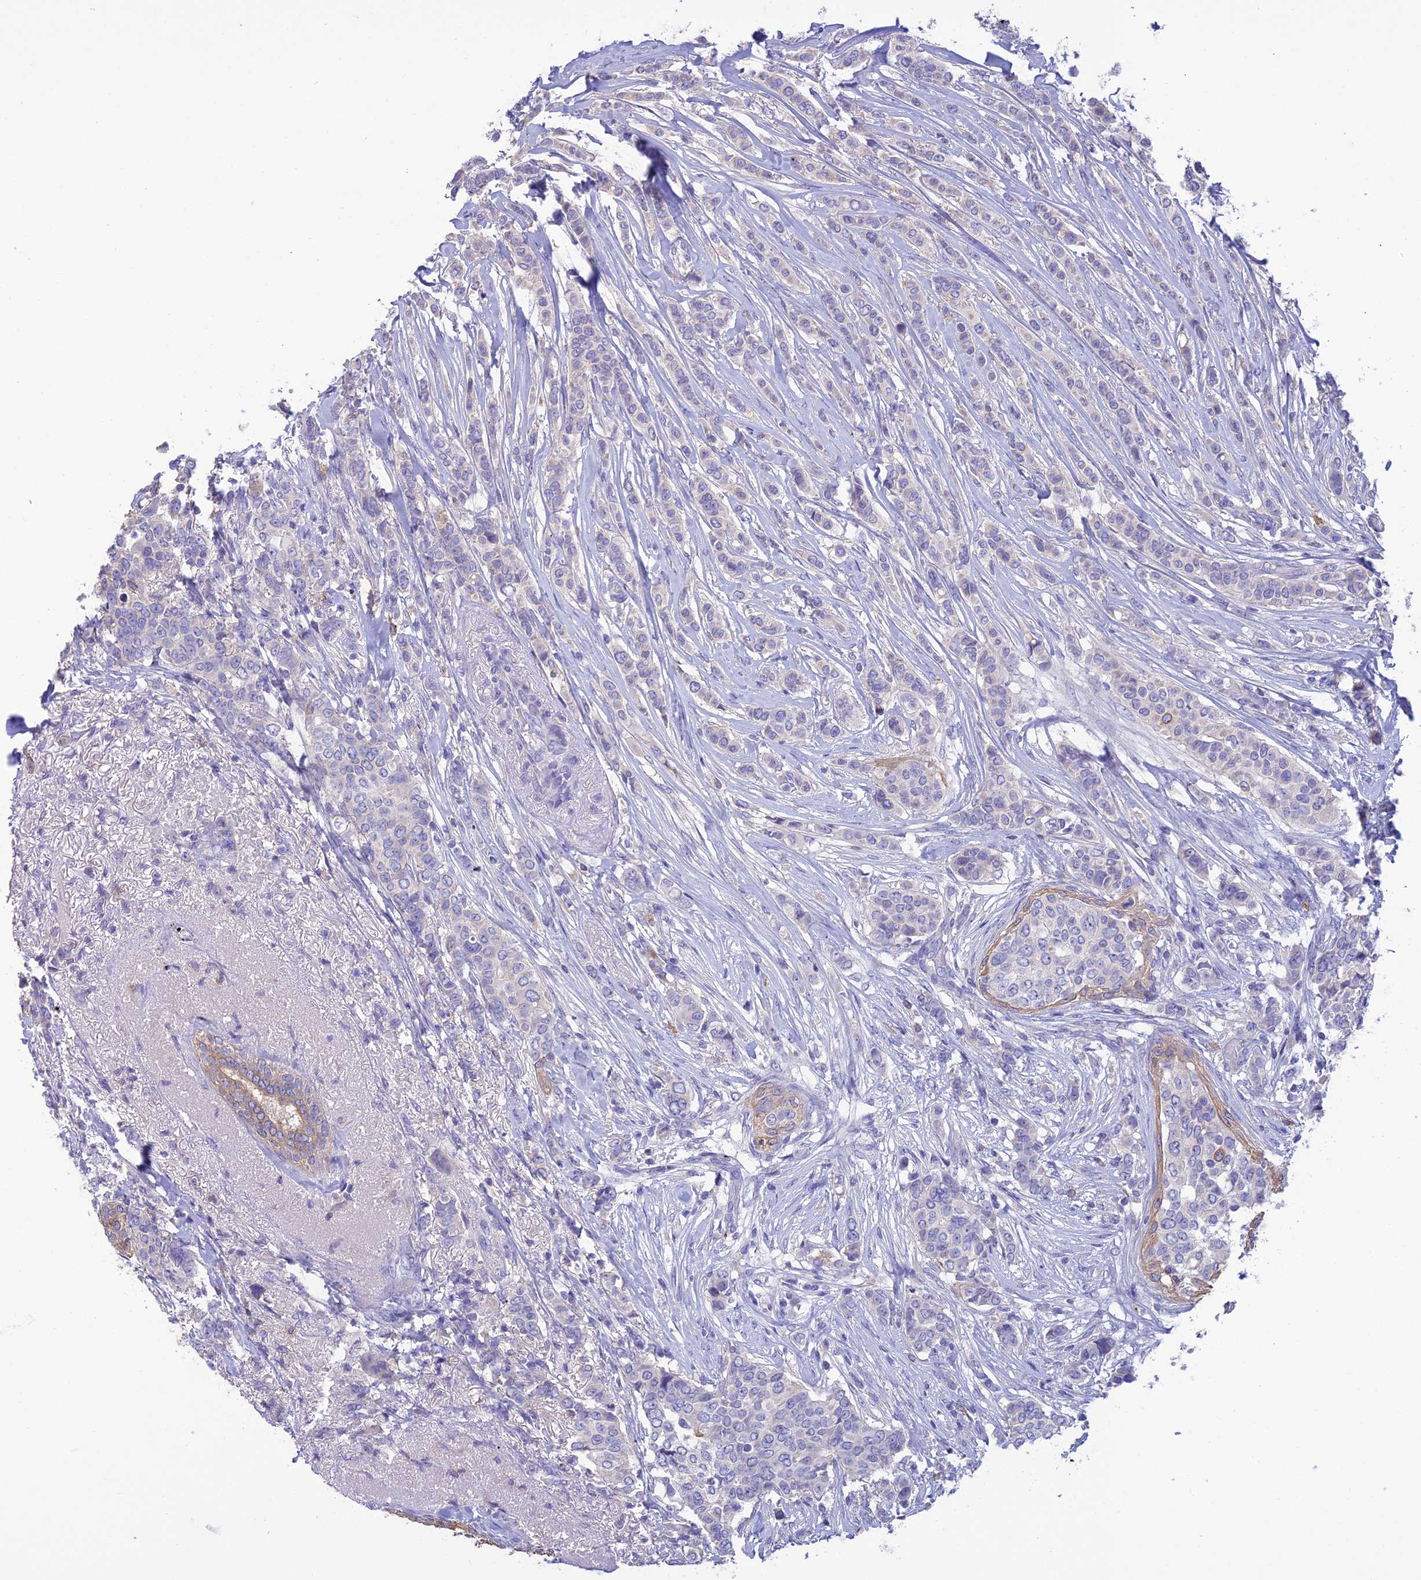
{"staining": {"intensity": "negative", "quantity": "none", "location": "none"}, "tissue": "breast cancer", "cell_type": "Tumor cells", "image_type": "cancer", "snomed": [{"axis": "morphology", "description": "Lobular carcinoma"}, {"axis": "topography", "description": "Breast"}], "caption": "An image of human breast cancer (lobular carcinoma) is negative for staining in tumor cells. (DAB immunohistochemistry, high magnification).", "gene": "SFT2D2", "patient": {"sex": "female", "age": 51}}